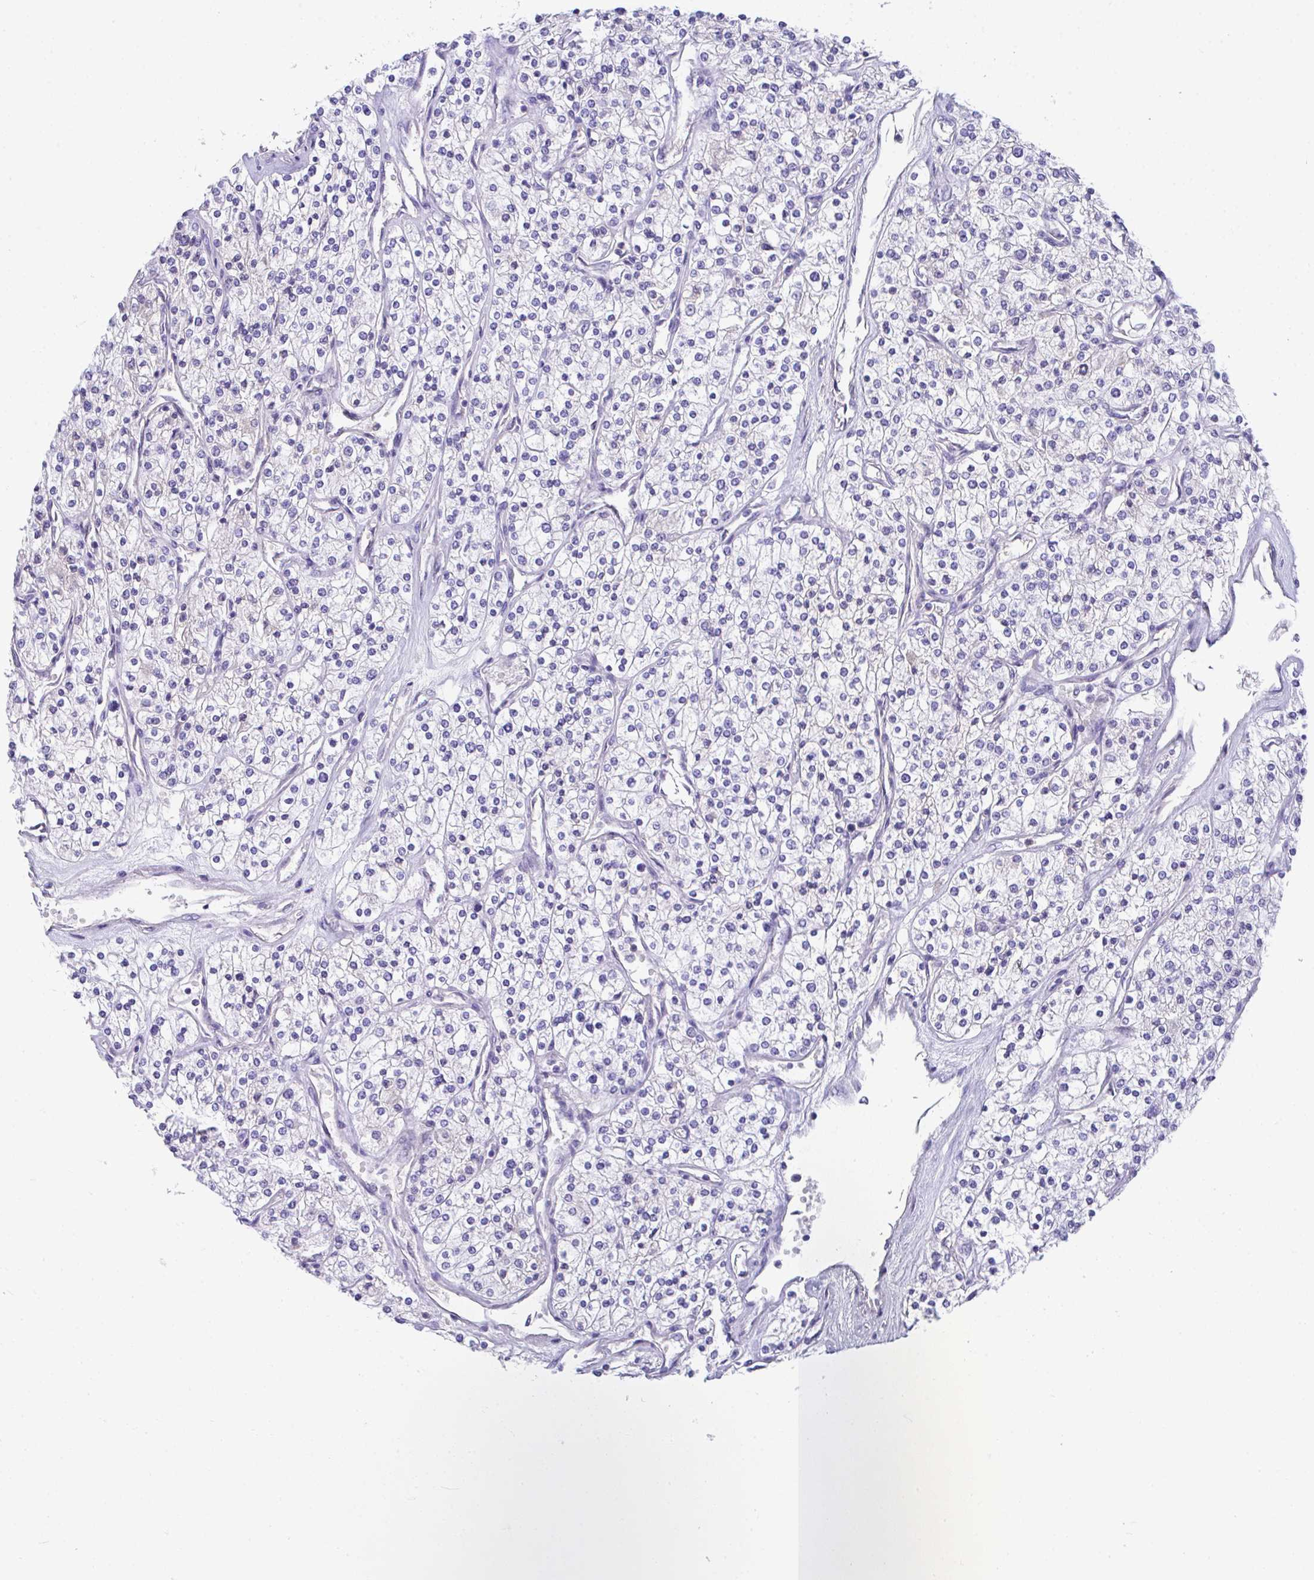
{"staining": {"intensity": "negative", "quantity": "none", "location": "none"}, "tissue": "renal cancer", "cell_type": "Tumor cells", "image_type": "cancer", "snomed": [{"axis": "morphology", "description": "Adenocarcinoma, NOS"}, {"axis": "topography", "description": "Kidney"}], "caption": "Immunohistochemical staining of adenocarcinoma (renal) demonstrates no significant staining in tumor cells. Brightfield microscopy of IHC stained with DAB (3,3'-diaminobenzidine) (brown) and hematoxylin (blue), captured at high magnification.", "gene": "COA5", "patient": {"sex": "male", "age": 80}}